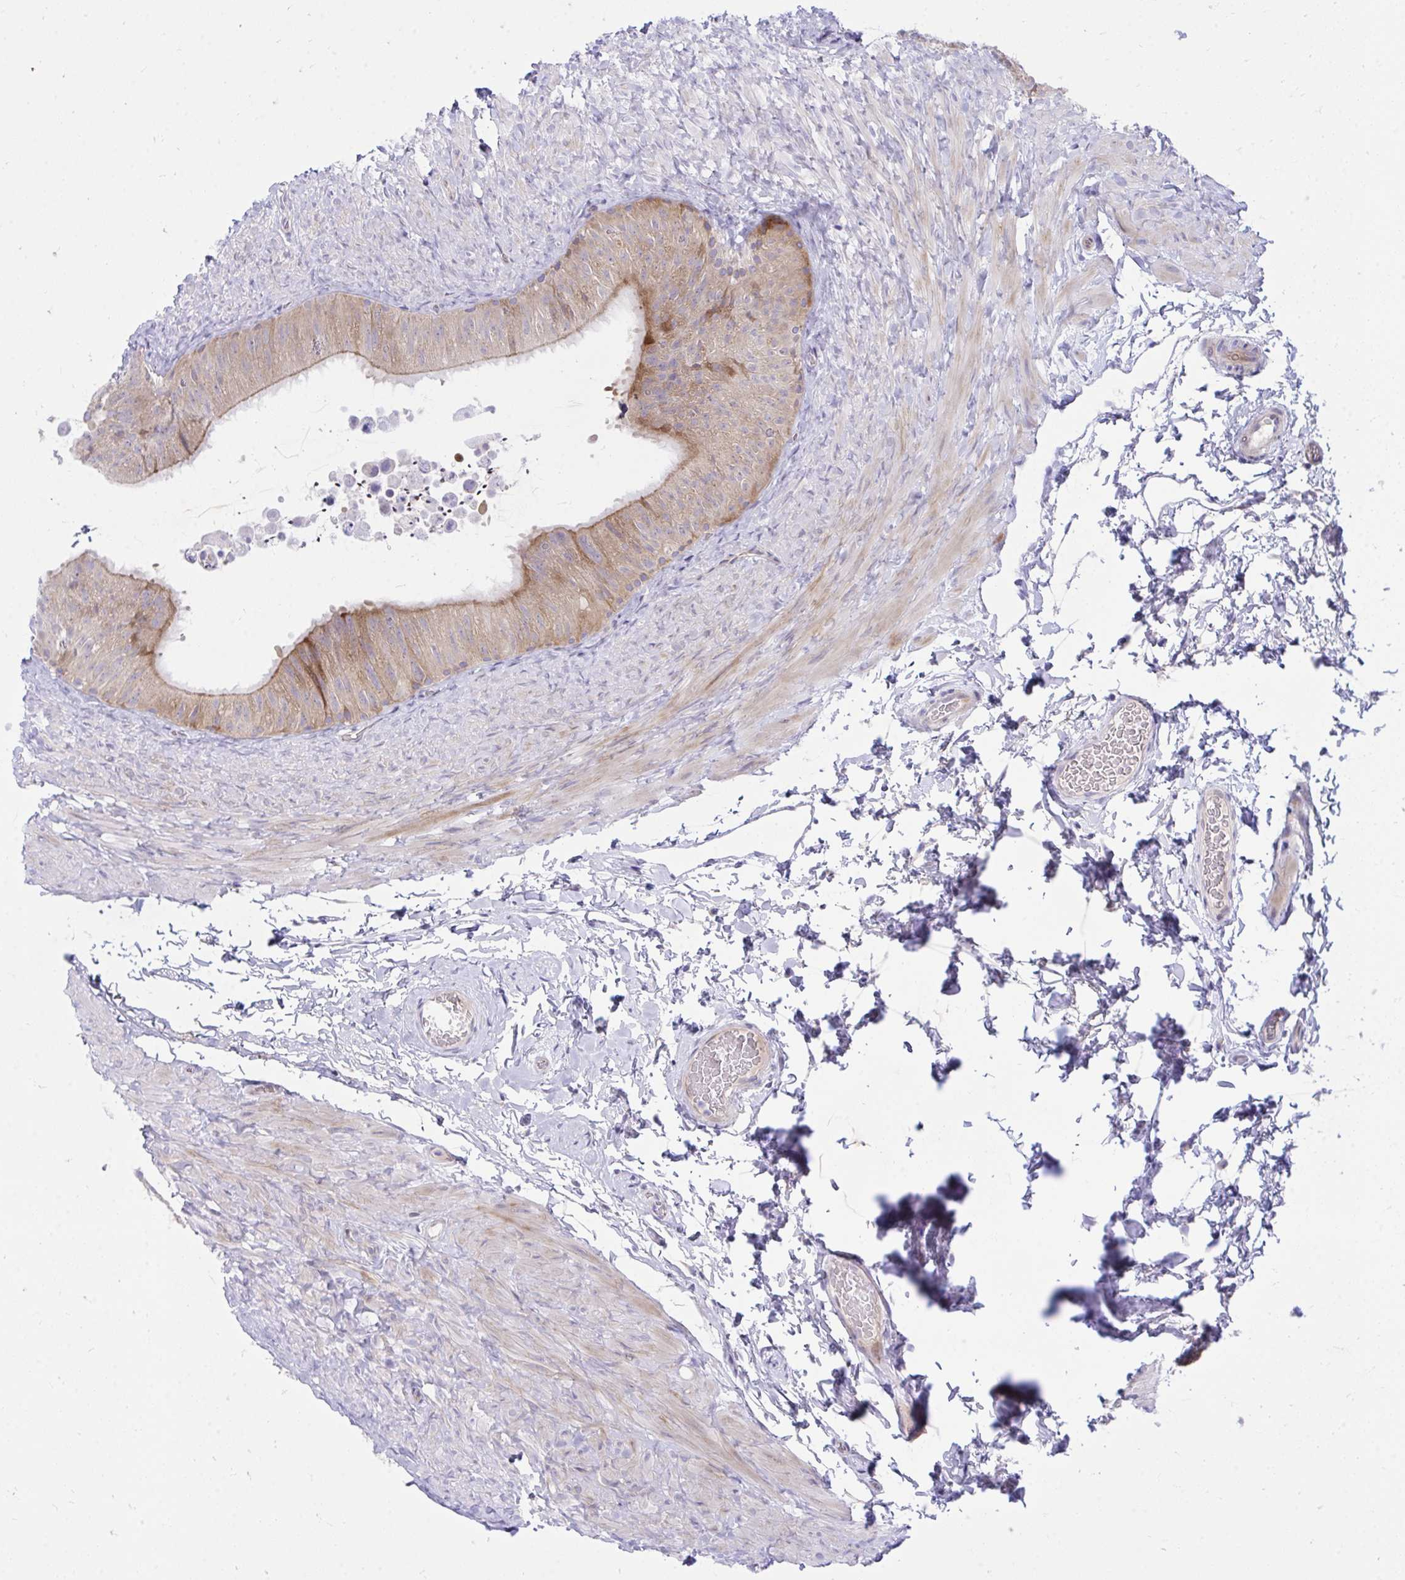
{"staining": {"intensity": "moderate", "quantity": ">75%", "location": "cytoplasmic/membranous"}, "tissue": "epididymis", "cell_type": "Glandular cells", "image_type": "normal", "snomed": [{"axis": "morphology", "description": "Normal tissue, NOS"}, {"axis": "topography", "description": "Epididymis, spermatic cord, NOS"}, {"axis": "topography", "description": "Epididymis"}], "caption": "The histopathology image displays a brown stain indicating the presence of a protein in the cytoplasmic/membranous of glandular cells in epididymis. (brown staining indicates protein expression, while blue staining denotes nuclei).", "gene": "MED9", "patient": {"sex": "male", "age": 31}}